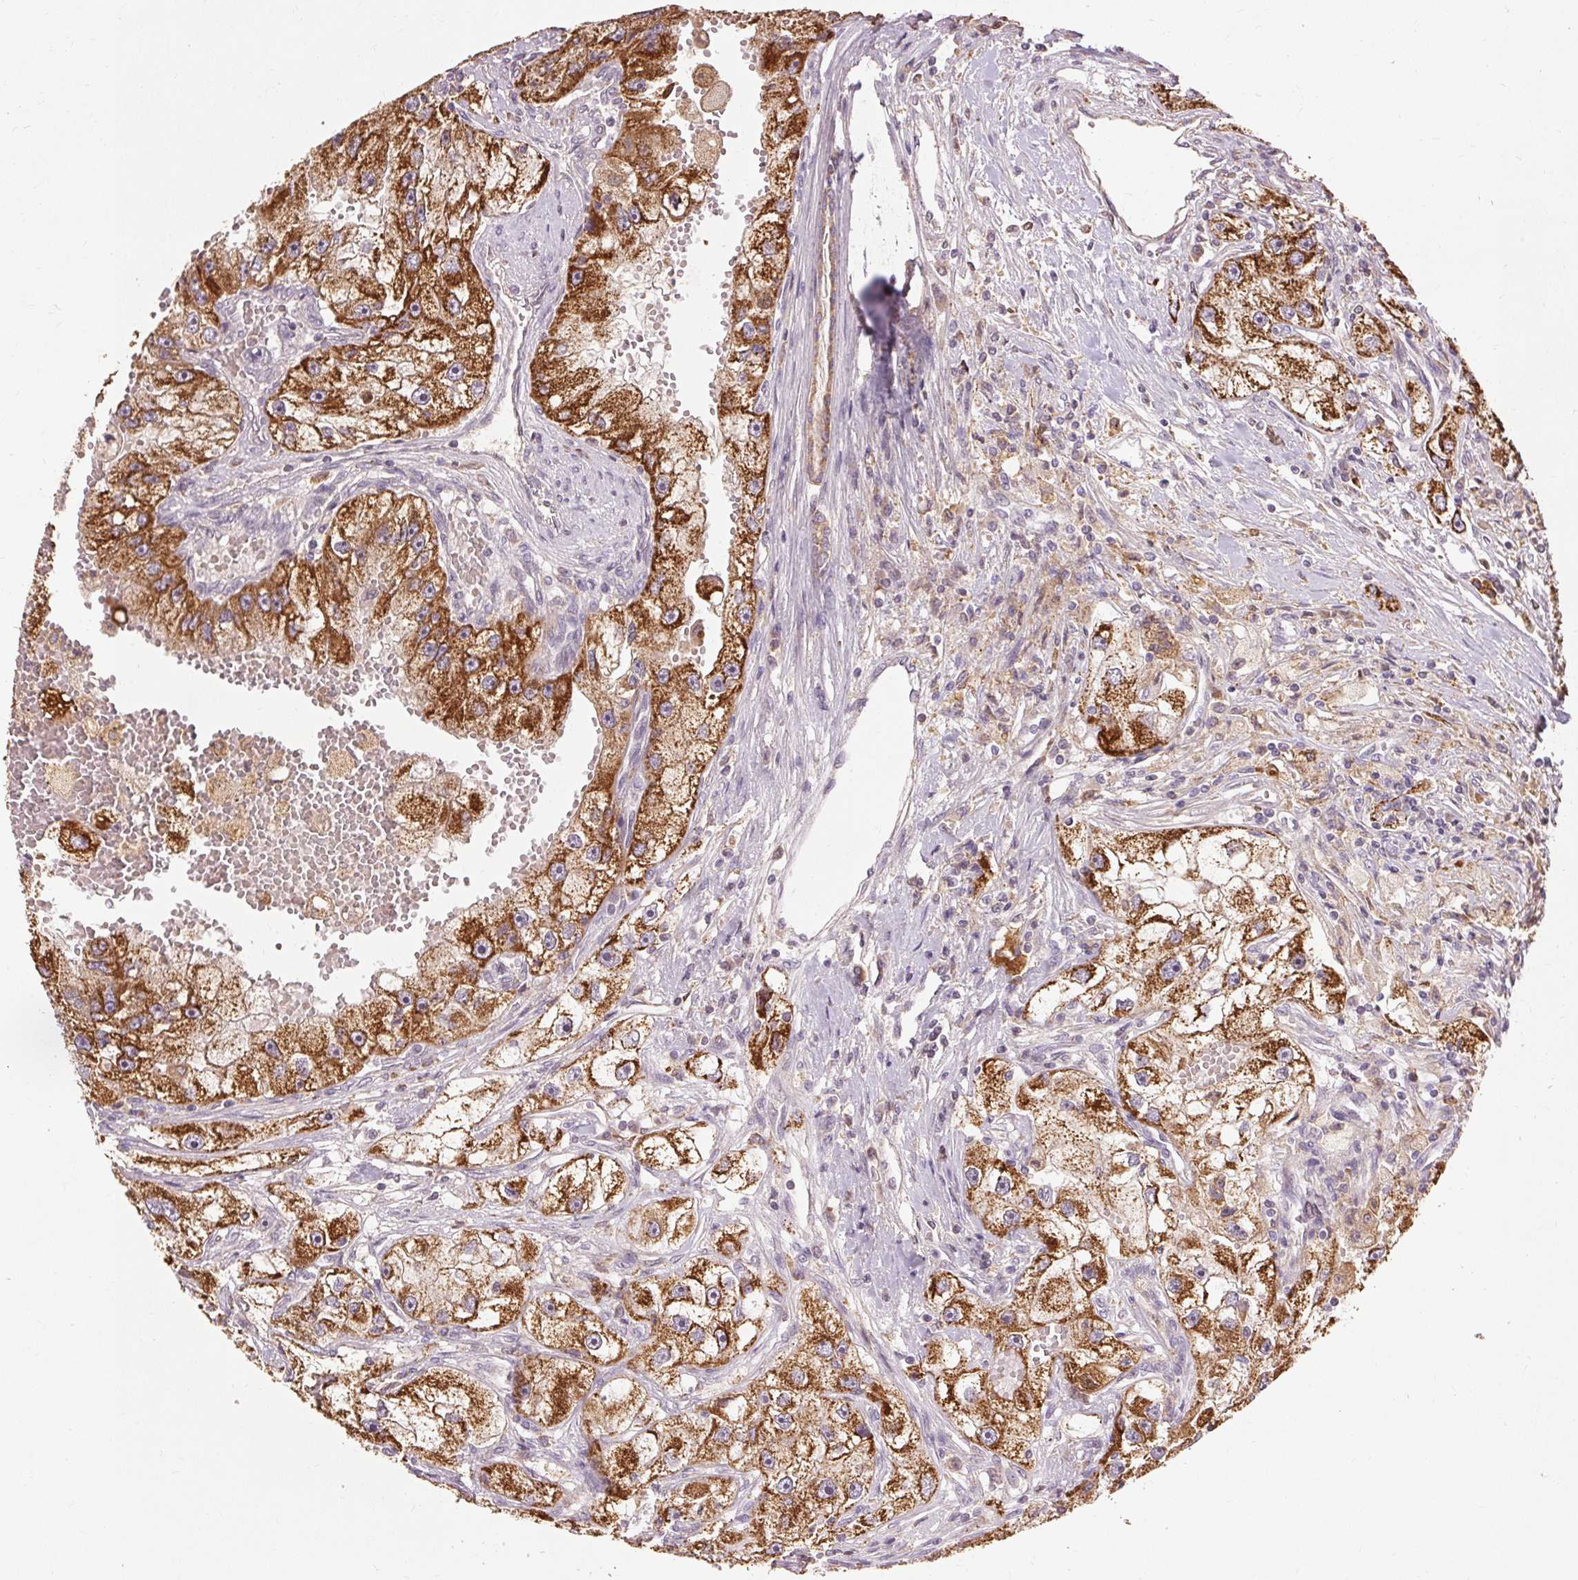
{"staining": {"intensity": "strong", "quantity": ">75%", "location": "cytoplasmic/membranous"}, "tissue": "renal cancer", "cell_type": "Tumor cells", "image_type": "cancer", "snomed": [{"axis": "morphology", "description": "Adenocarcinoma, NOS"}, {"axis": "topography", "description": "Kidney"}], "caption": "Immunohistochemistry (IHC) photomicrograph of neoplastic tissue: renal adenocarcinoma stained using IHC reveals high levels of strong protein expression localized specifically in the cytoplasmic/membranous of tumor cells, appearing as a cytoplasmic/membranous brown color.", "gene": "REP15", "patient": {"sex": "male", "age": 63}}